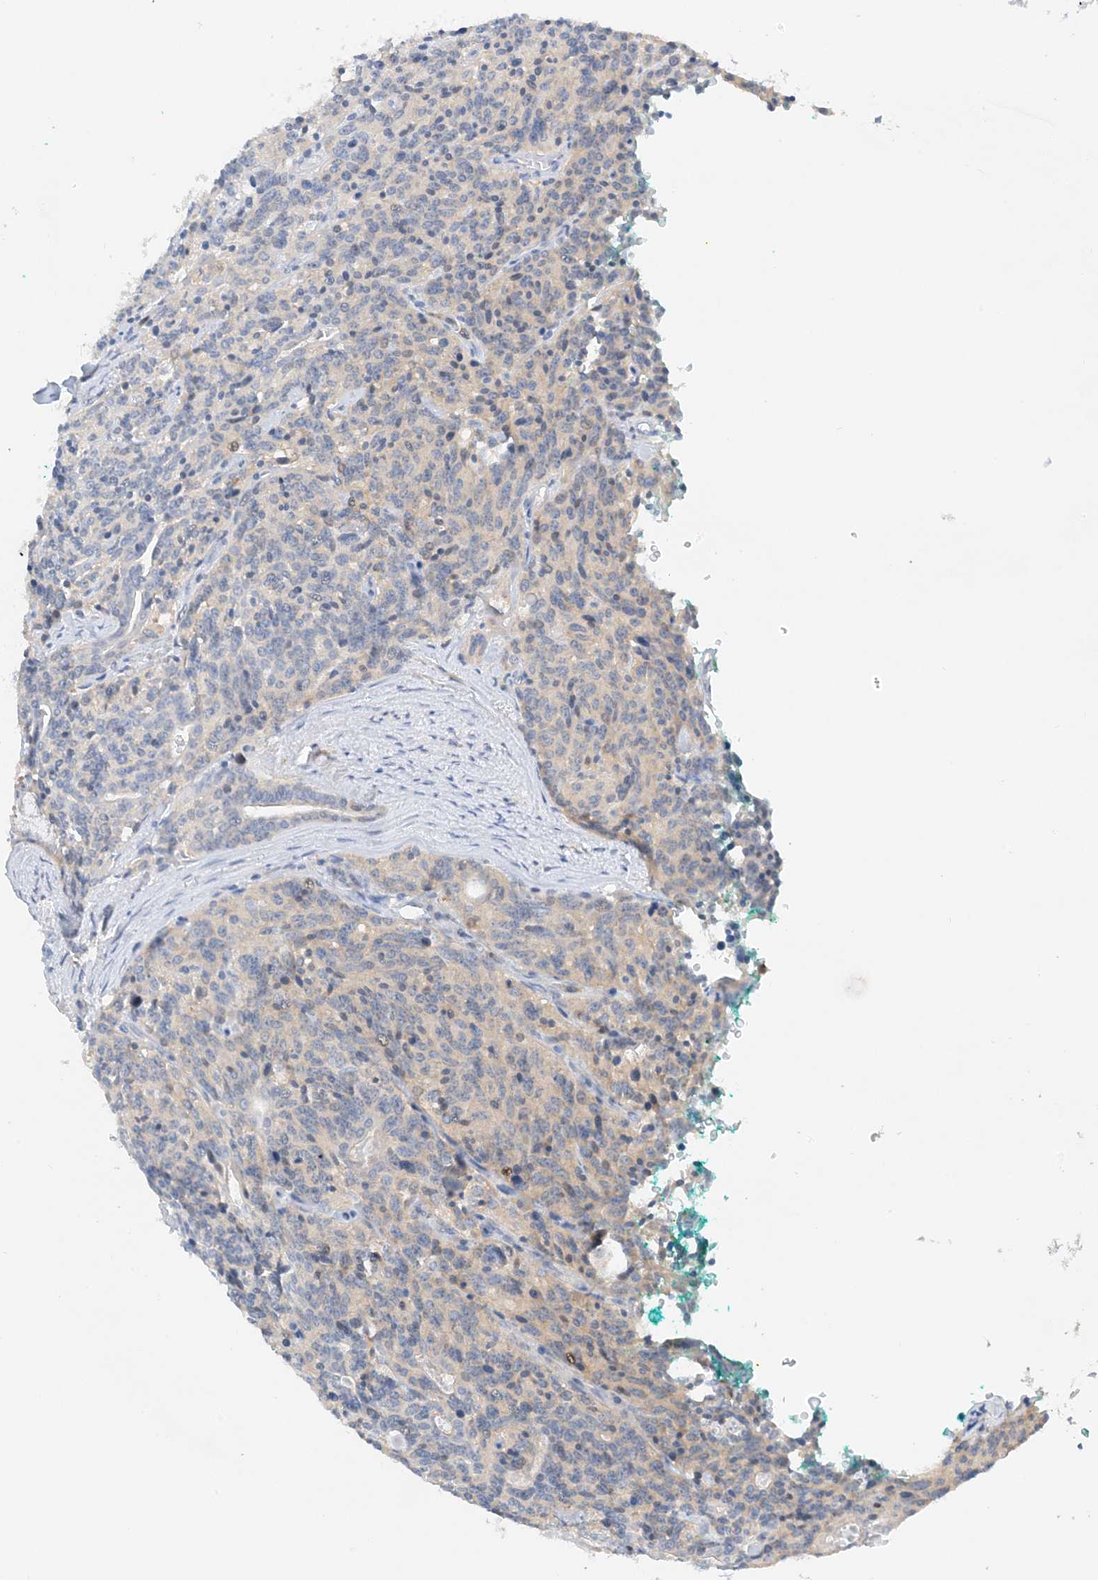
{"staining": {"intensity": "negative", "quantity": "none", "location": "none"}, "tissue": "carcinoid", "cell_type": "Tumor cells", "image_type": "cancer", "snomed": [{"axis": "morphology", "description": "Carcinoid, malignant, NOS"}, {"axis": "topography", "description": "Lung"}], "caption": "Immunohistochemistry (IHC) image of neoplastic tissue: carcinoid stained with DAB shows no significant protein expression in tumor cells.", "gene": "KIFBP", "patient": {"sex": "female", "age": 46}}